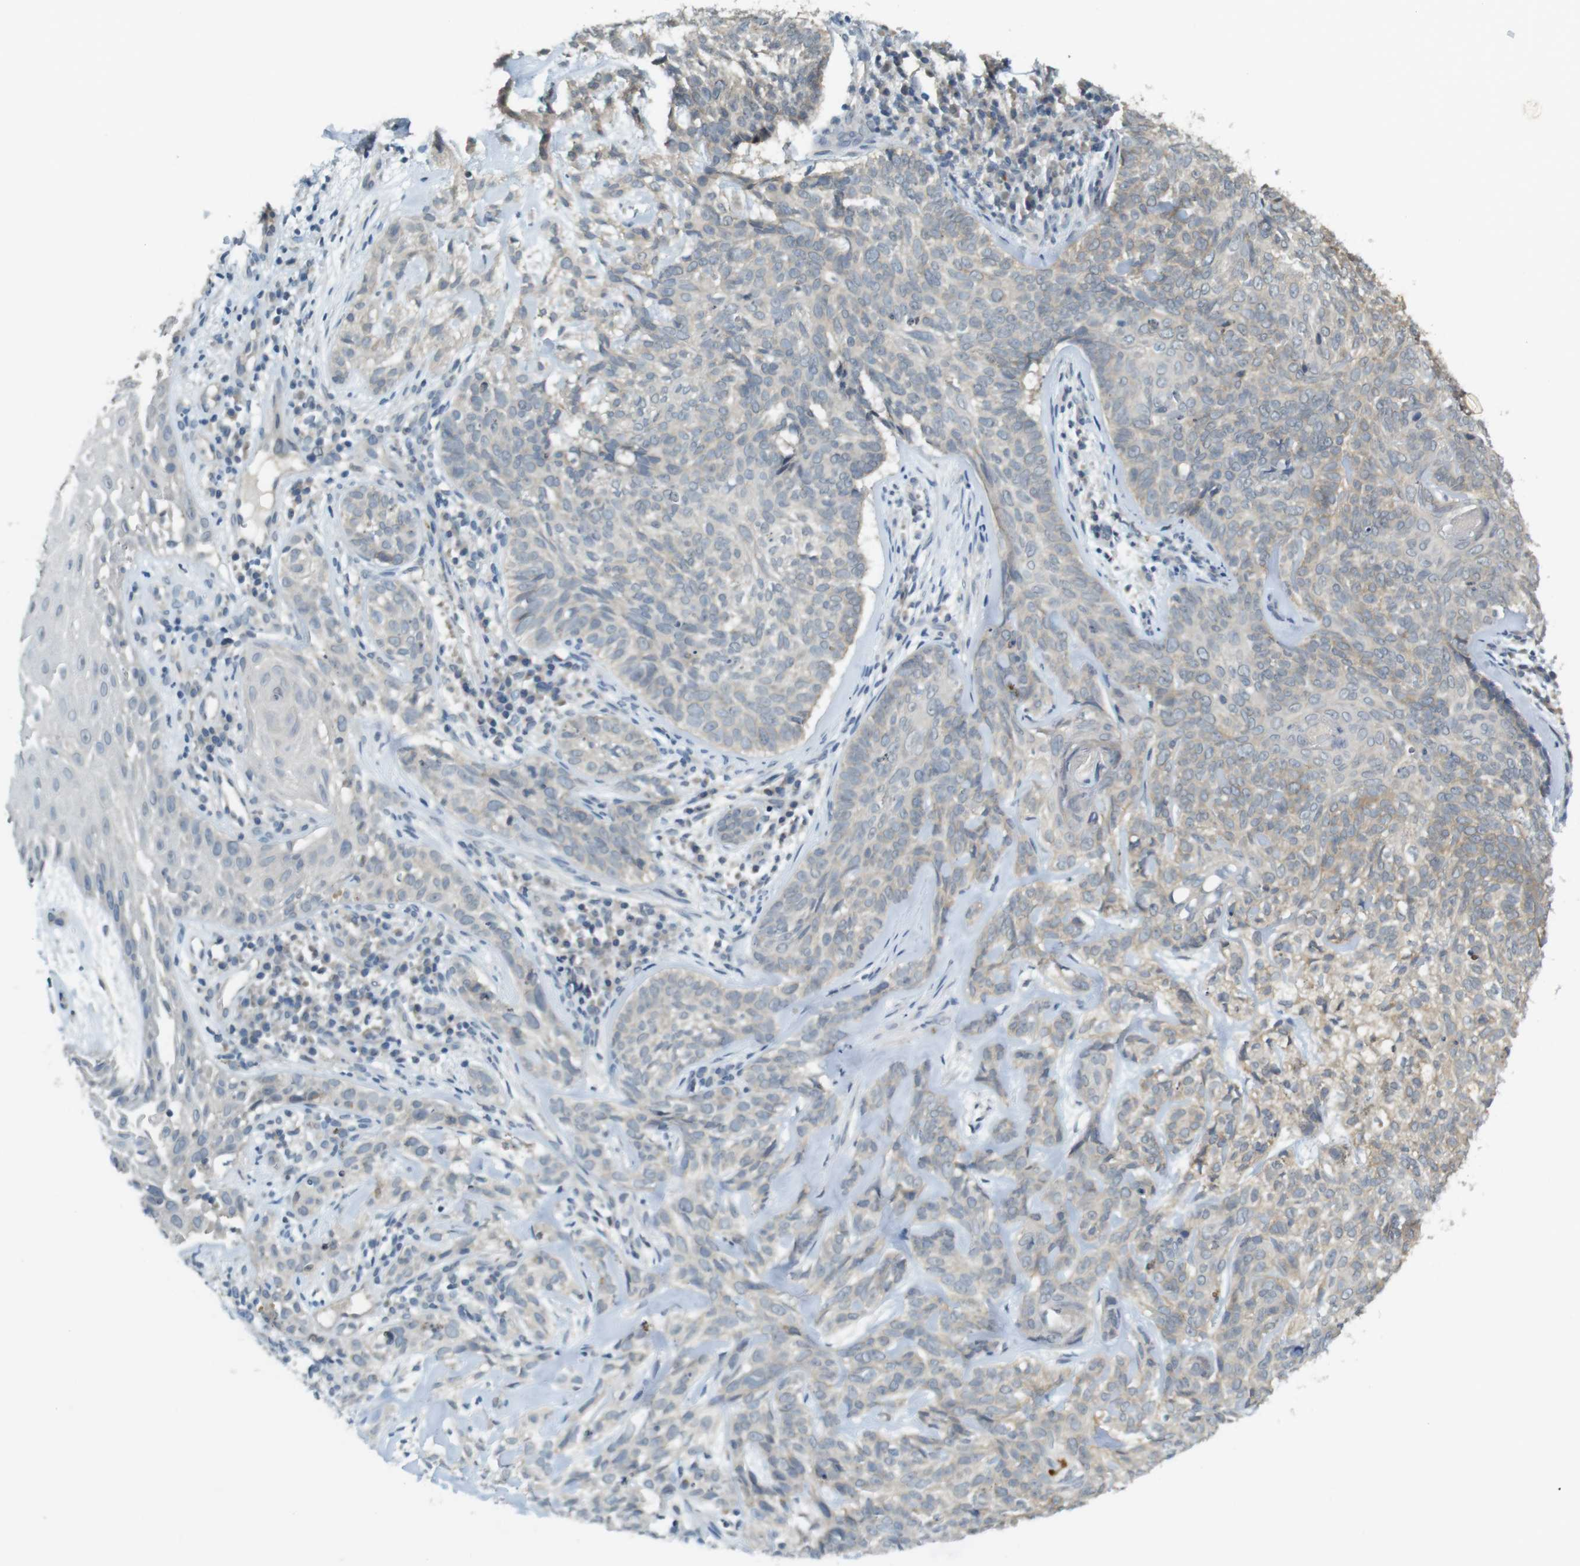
{"staining": {"intensity": "weak", "quantity": "25%-75%", "location": "cytoplasmic/membranous"}, "tissue": "skin cancer", "cell_type": "Tumor cells", "image_type": "cancer", "snomed": [{"axis": "morphology", "description": "Basal cell carcinoma"}, {"axis": "topography", "description": "Skin"}], "caption": "Immunohistochemistry (IHC) micrograph of neoplastic tissue: skin cancer (basal cell carcinoma) stained using immunohistochemistry displays low levels of weak protein expression localized specifically in the cytoplasmic/membranous of tumor cells, appearing as a cytoplasmic/membranous brown color.", "gene": "MUC5B", "patient": {"sex": "male", "age": 72}}